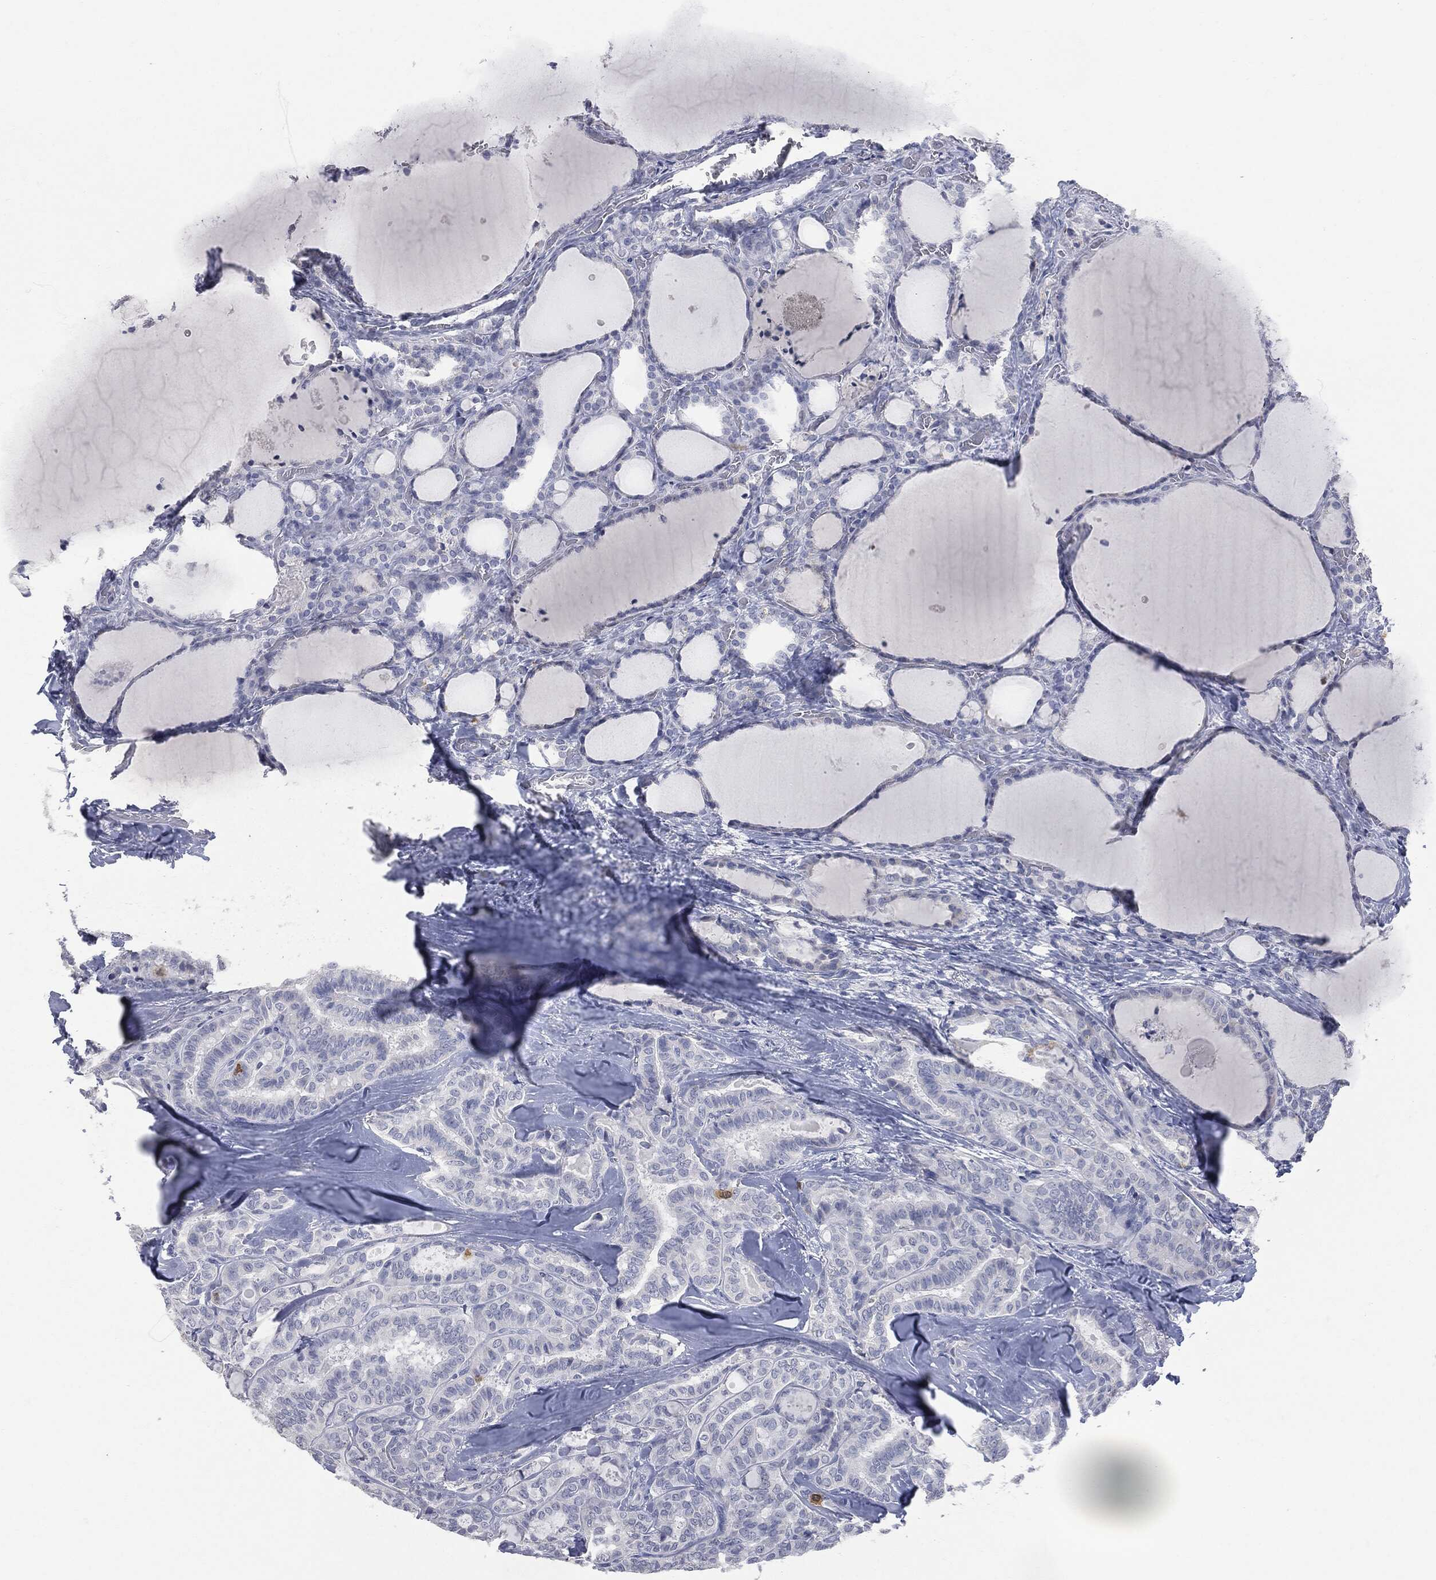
{"staining": {"intensity": "moderate", "quantity": "<25%", "location": "cytoplasmic/membranous"}, "tissue": "thyroid cancer", "cell_type": "Tumor cells", "image_type": "cancer", "snomed": [{"axis": "morphology", "description": "Papillary adenocarcinoma, NOS"}, {"axis": "topography", "description": "Thyroid gland"}], "caption": "Tumor cells exhibit moderate cytoplasmic/membranous positivity in about <25% of cells in thyroid papillary adenocarcinoma.", "gene": "UBE2C", "patient": {"sex": "female", "age": 39}}